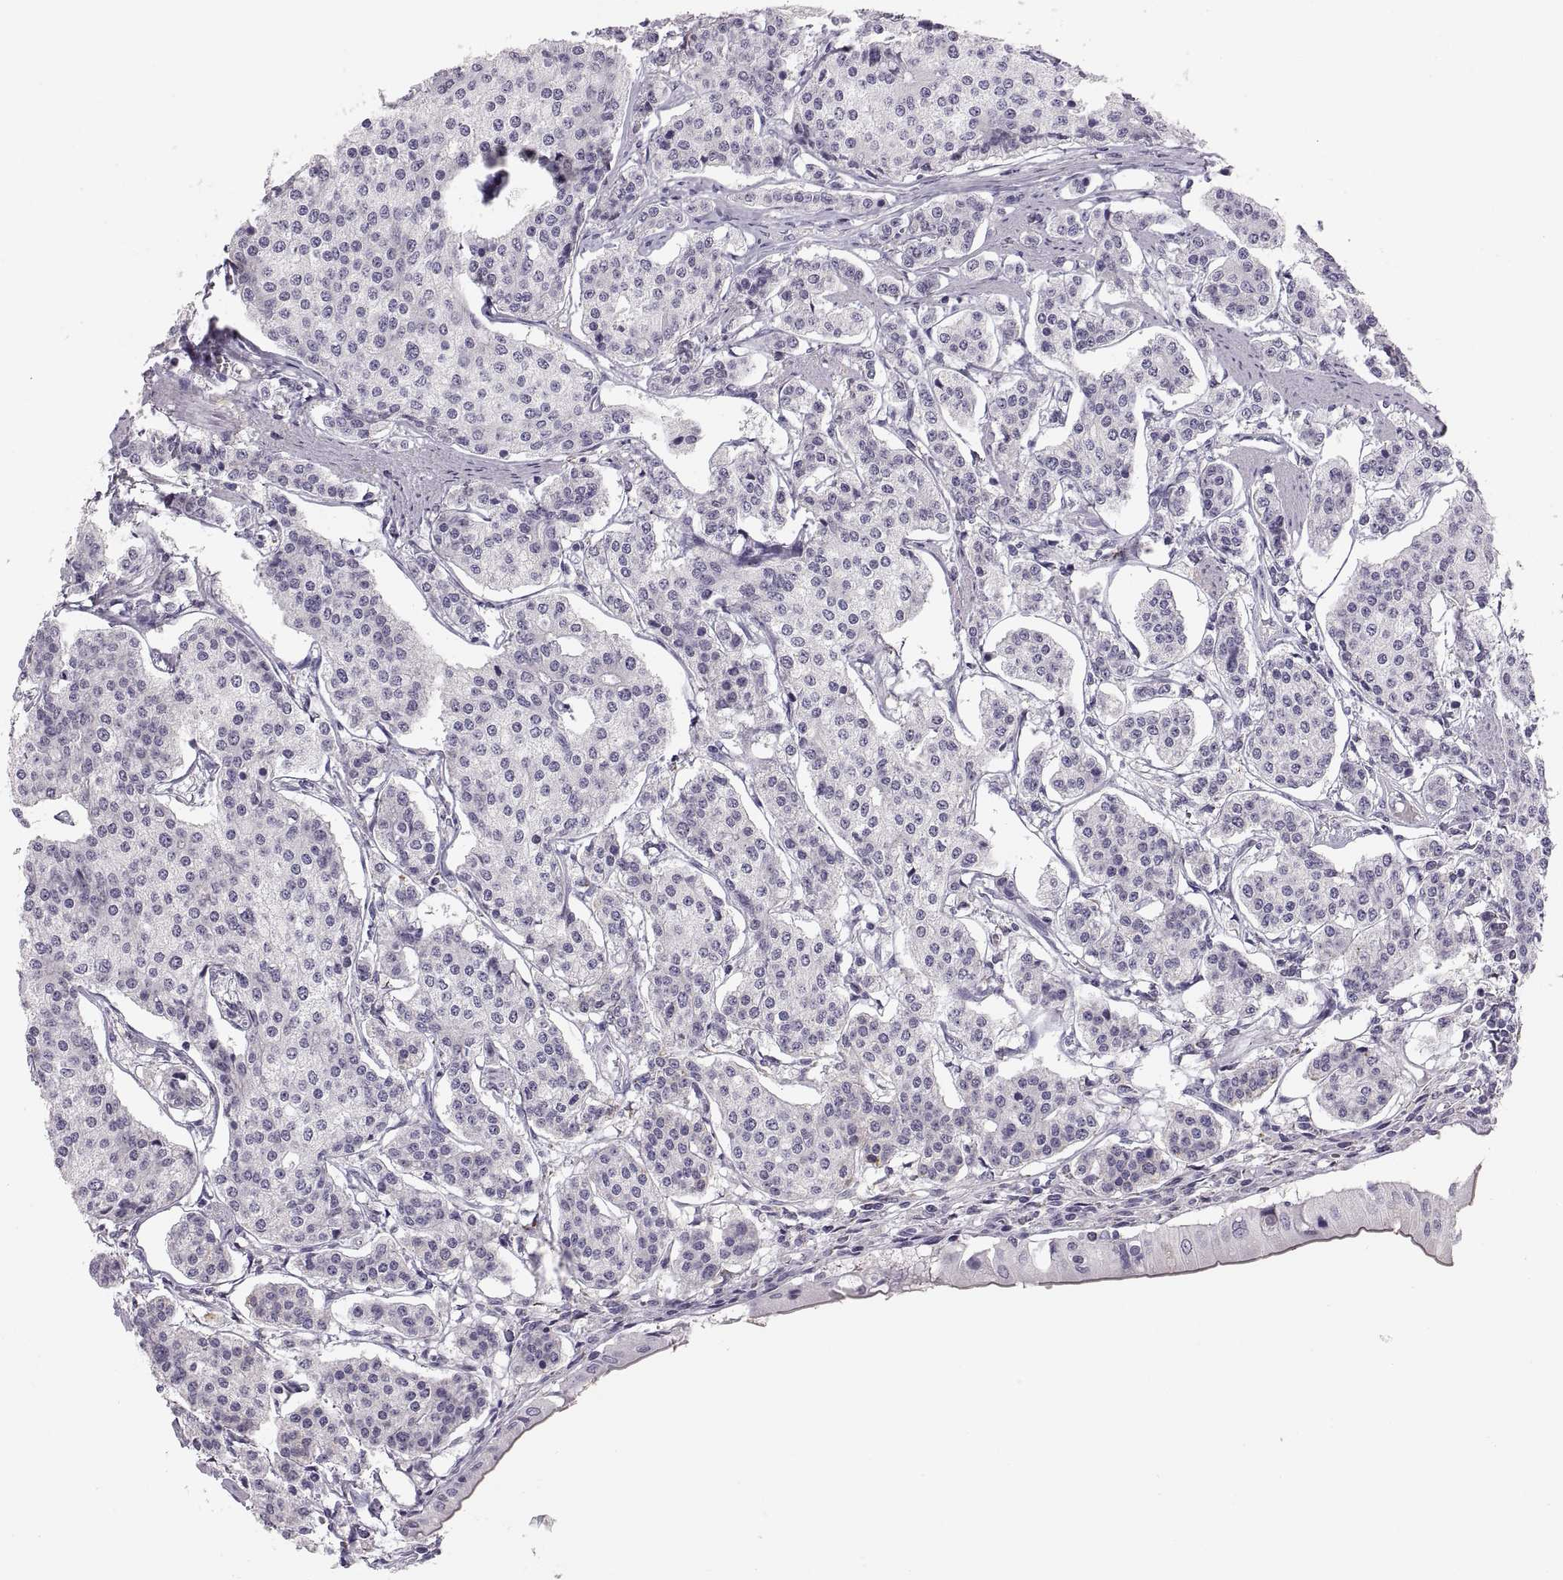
{"staining": {"intensity": "negative", "quantity": "none", "location": "none"}, "tissue": "carcinoid", "cell_type": "Tumor cells", "image_type": "cancer", "snomed": [{"axis": "morphology", "description": "Carcinoid, malignant, NOS"}, {"axis": "topography", "description": "Small intestine"}], "caption": "Tumor cells are negative for protein expression in human carcinoid.", "gene": "COL9A3", "patient": {"sex": "female", "age": 65}}